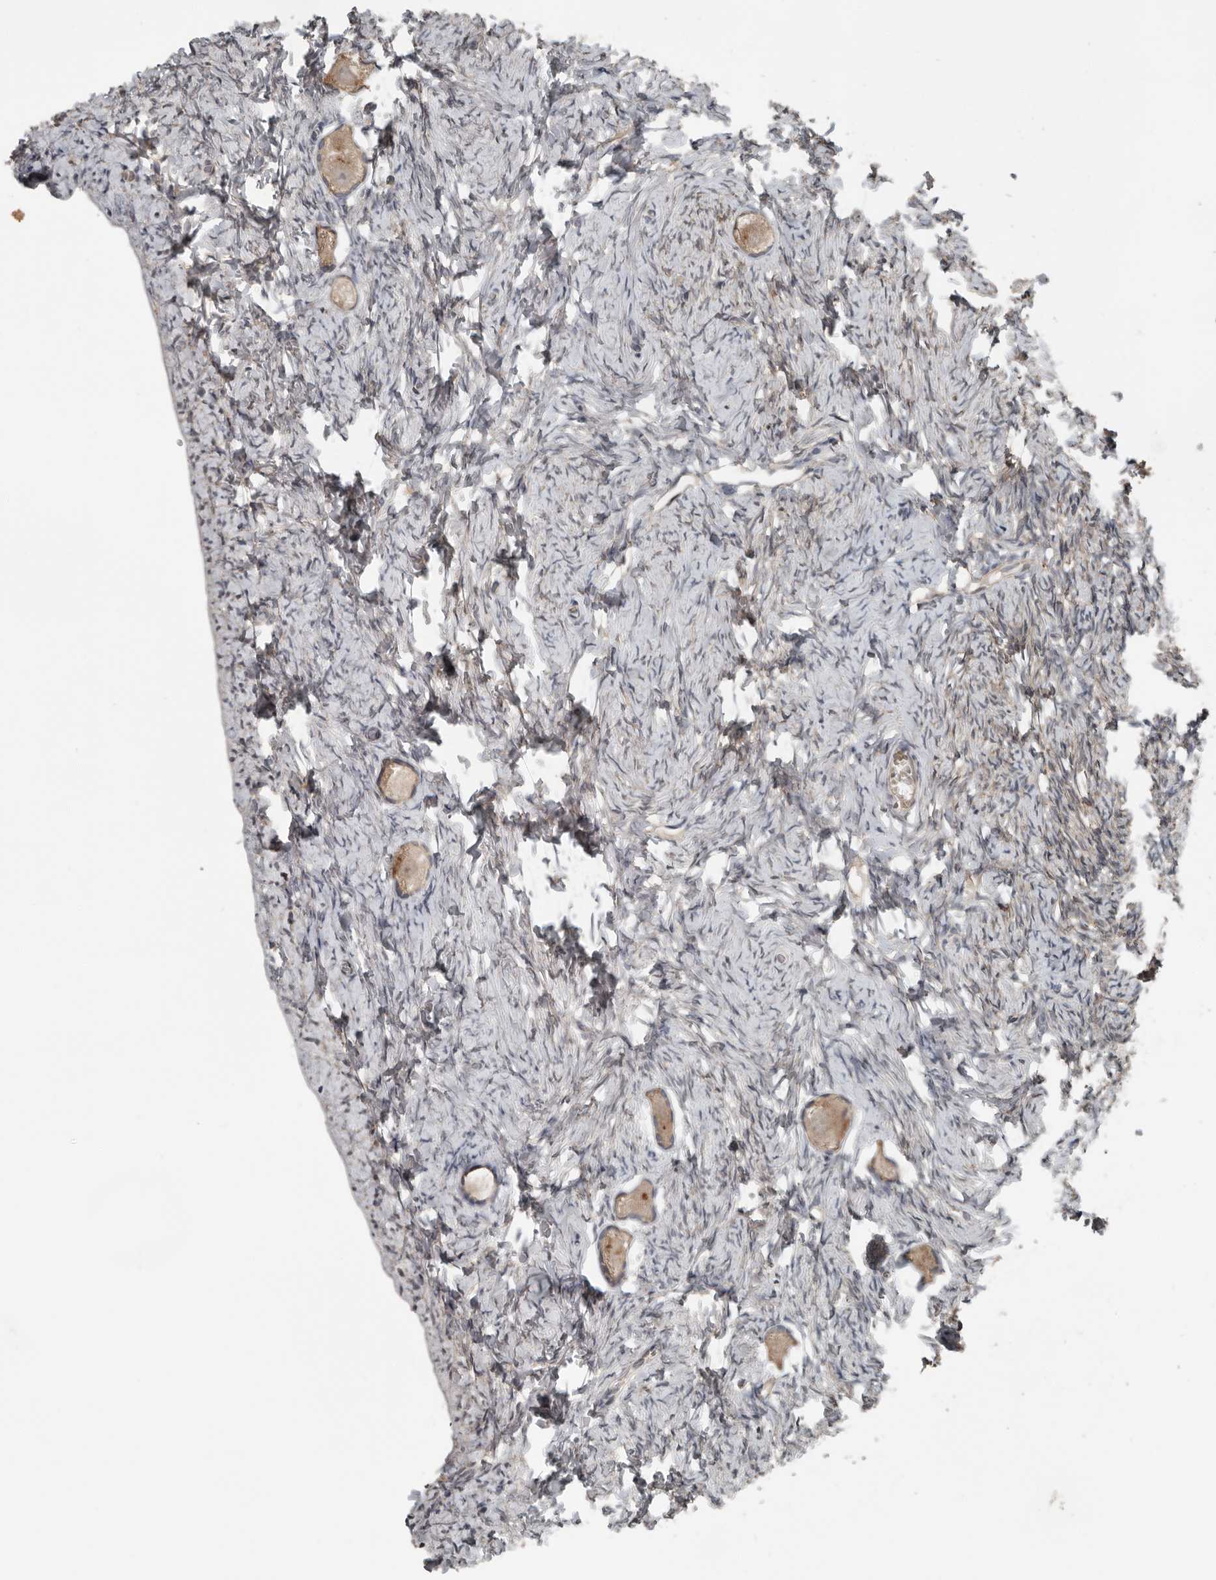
{"staining": {"intensity": "weak", "quantity": ">75%", "location": "cytoplasmic/membranous"}, "tissue": "ovary", "cell_type": "Follicle cells", "image_type": "normal", "snomed": [{"axis": "morphology", "description": "Normal tissue, NOS"}, {"axis": "topography", "description": "Ovary"}], "caption": "A photomicrograph of ovary stained for a protein shows weak cytoplasmic/membranous brown staining in follicle cells.", "gene": "YOD1", "patient": {"sex": "female", "age": 27}}